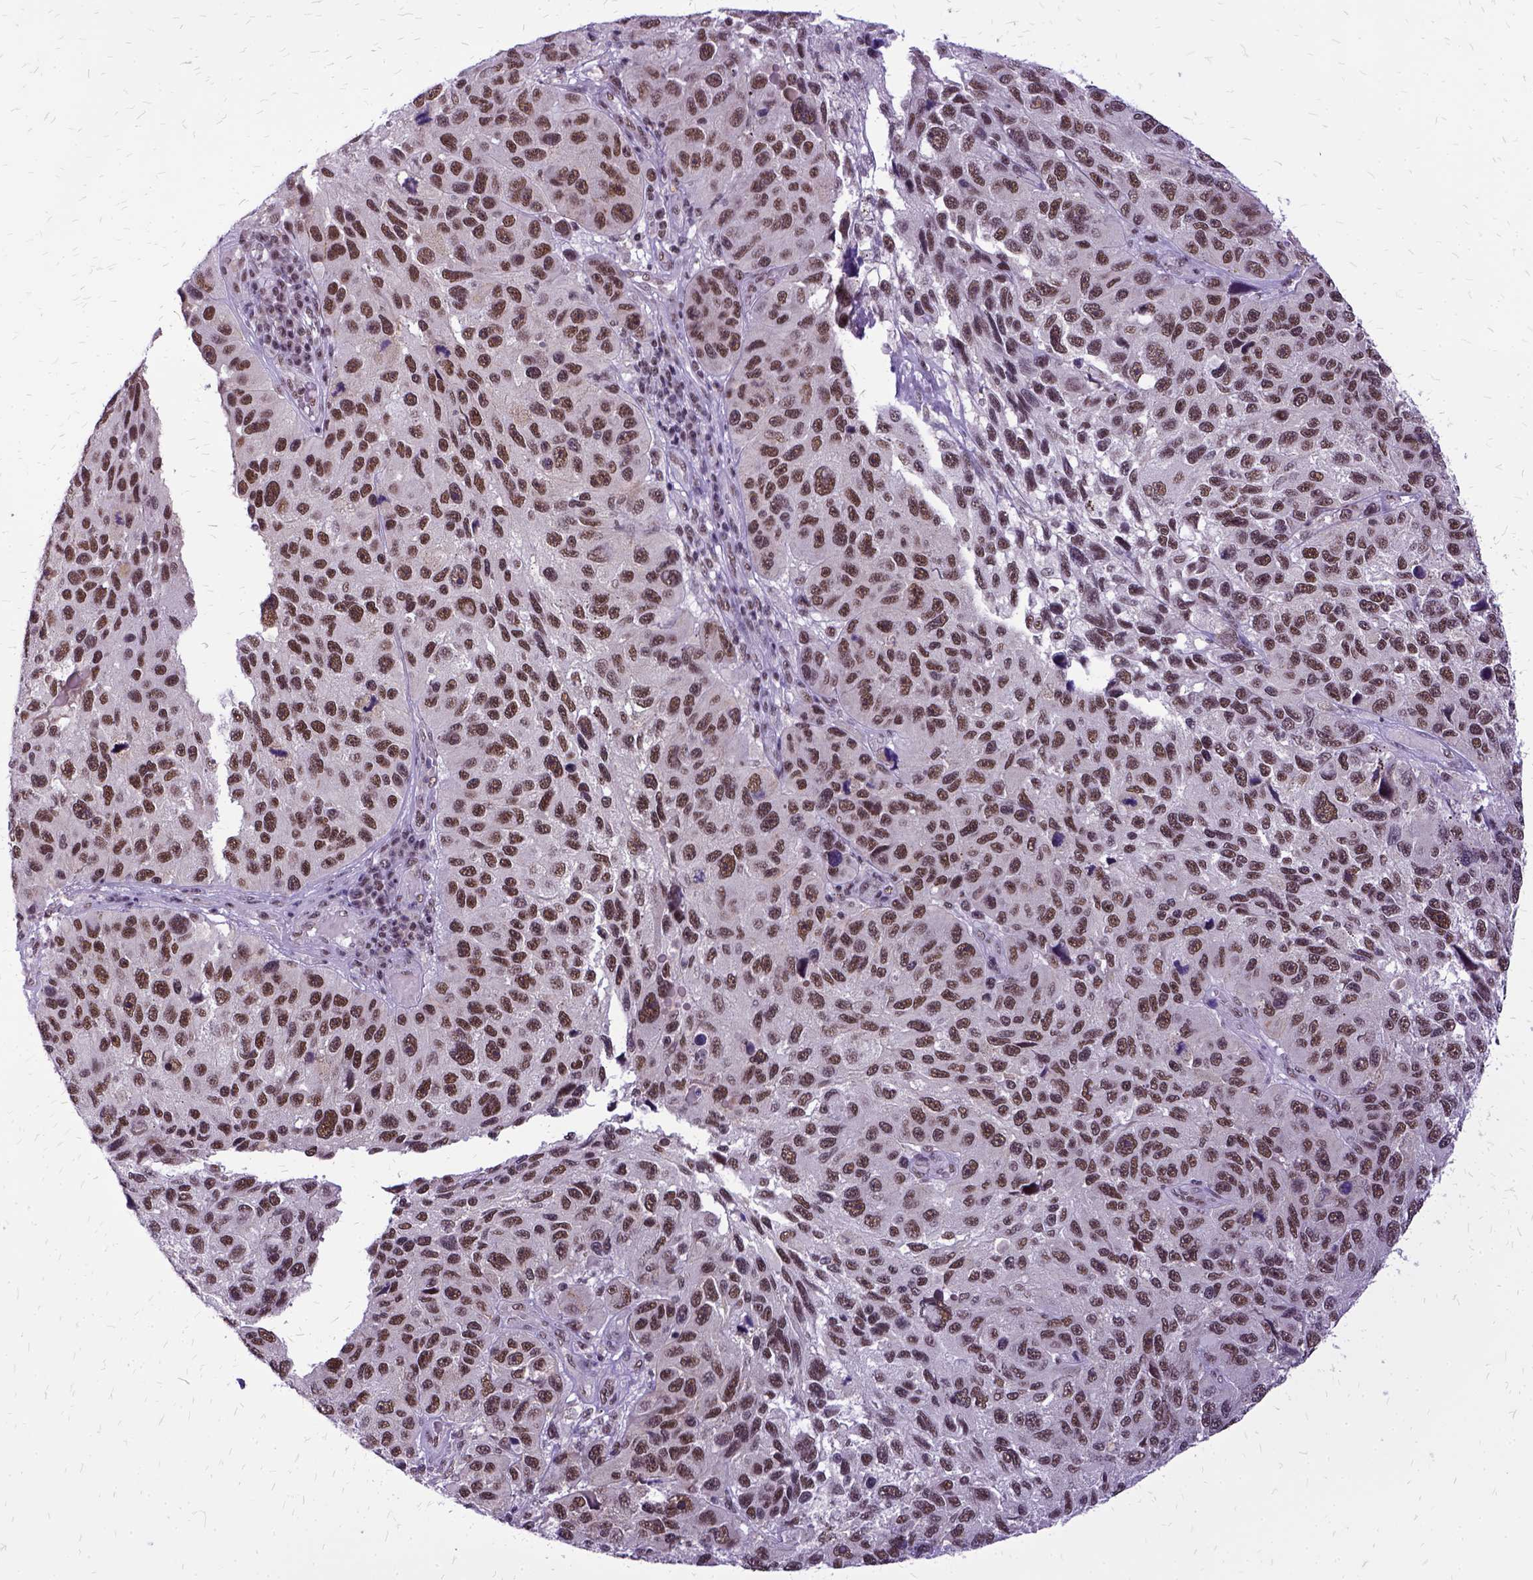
{"staining": {"intensity": "moderate", "quantity": ">75%", "location": "nuclear"}, "tissue": "melanoma", "cell_type": "Tumor cells", "image_type": "cancer", "snomed": [{"axis": "morphology", "description": "Malignant melanoma, NOS"}, {"axis": "topography", "description": "Skin"}], "caption": "The micrograph shows immunohistochemical staining of melanoma. There is moderate nuclear expression is appreciated in about >75% of tumor cells. Nuclei are stained in blue.", "gene": "SETD1A", "patient": {"sex": "male", "age": 53}}